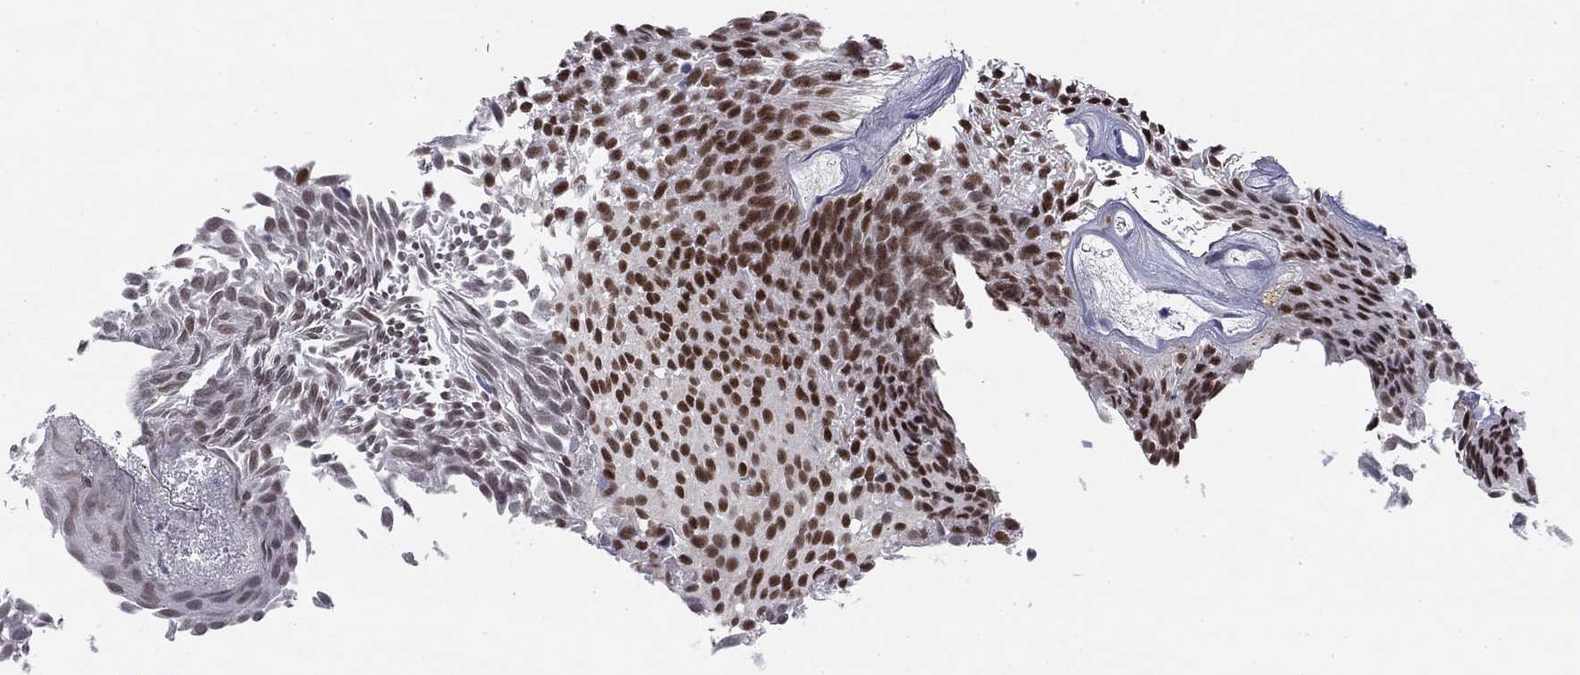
{"staining": {"intensity": "strong", "quantity": ">75%", "location": "nuclear"}, "tissue": "urothelial cancer", "cell_type": "Tumor cells", "image_type": "cancer", "snomed": [{"axis": "morphology", "description": "Urothelial carcinoma, Low grade"}, {"axis": "topography", "description": "Urinary bladder"}], "caption": "A high-resolution micrograph shows immunohistochemistry staining of low-grade urothelial carcinoma, which exhibits strong nuclear expression in approximately >75% of tumor cells.", "gene": "TFAP2B", "patient": {"sex": "male", "age": 52}}